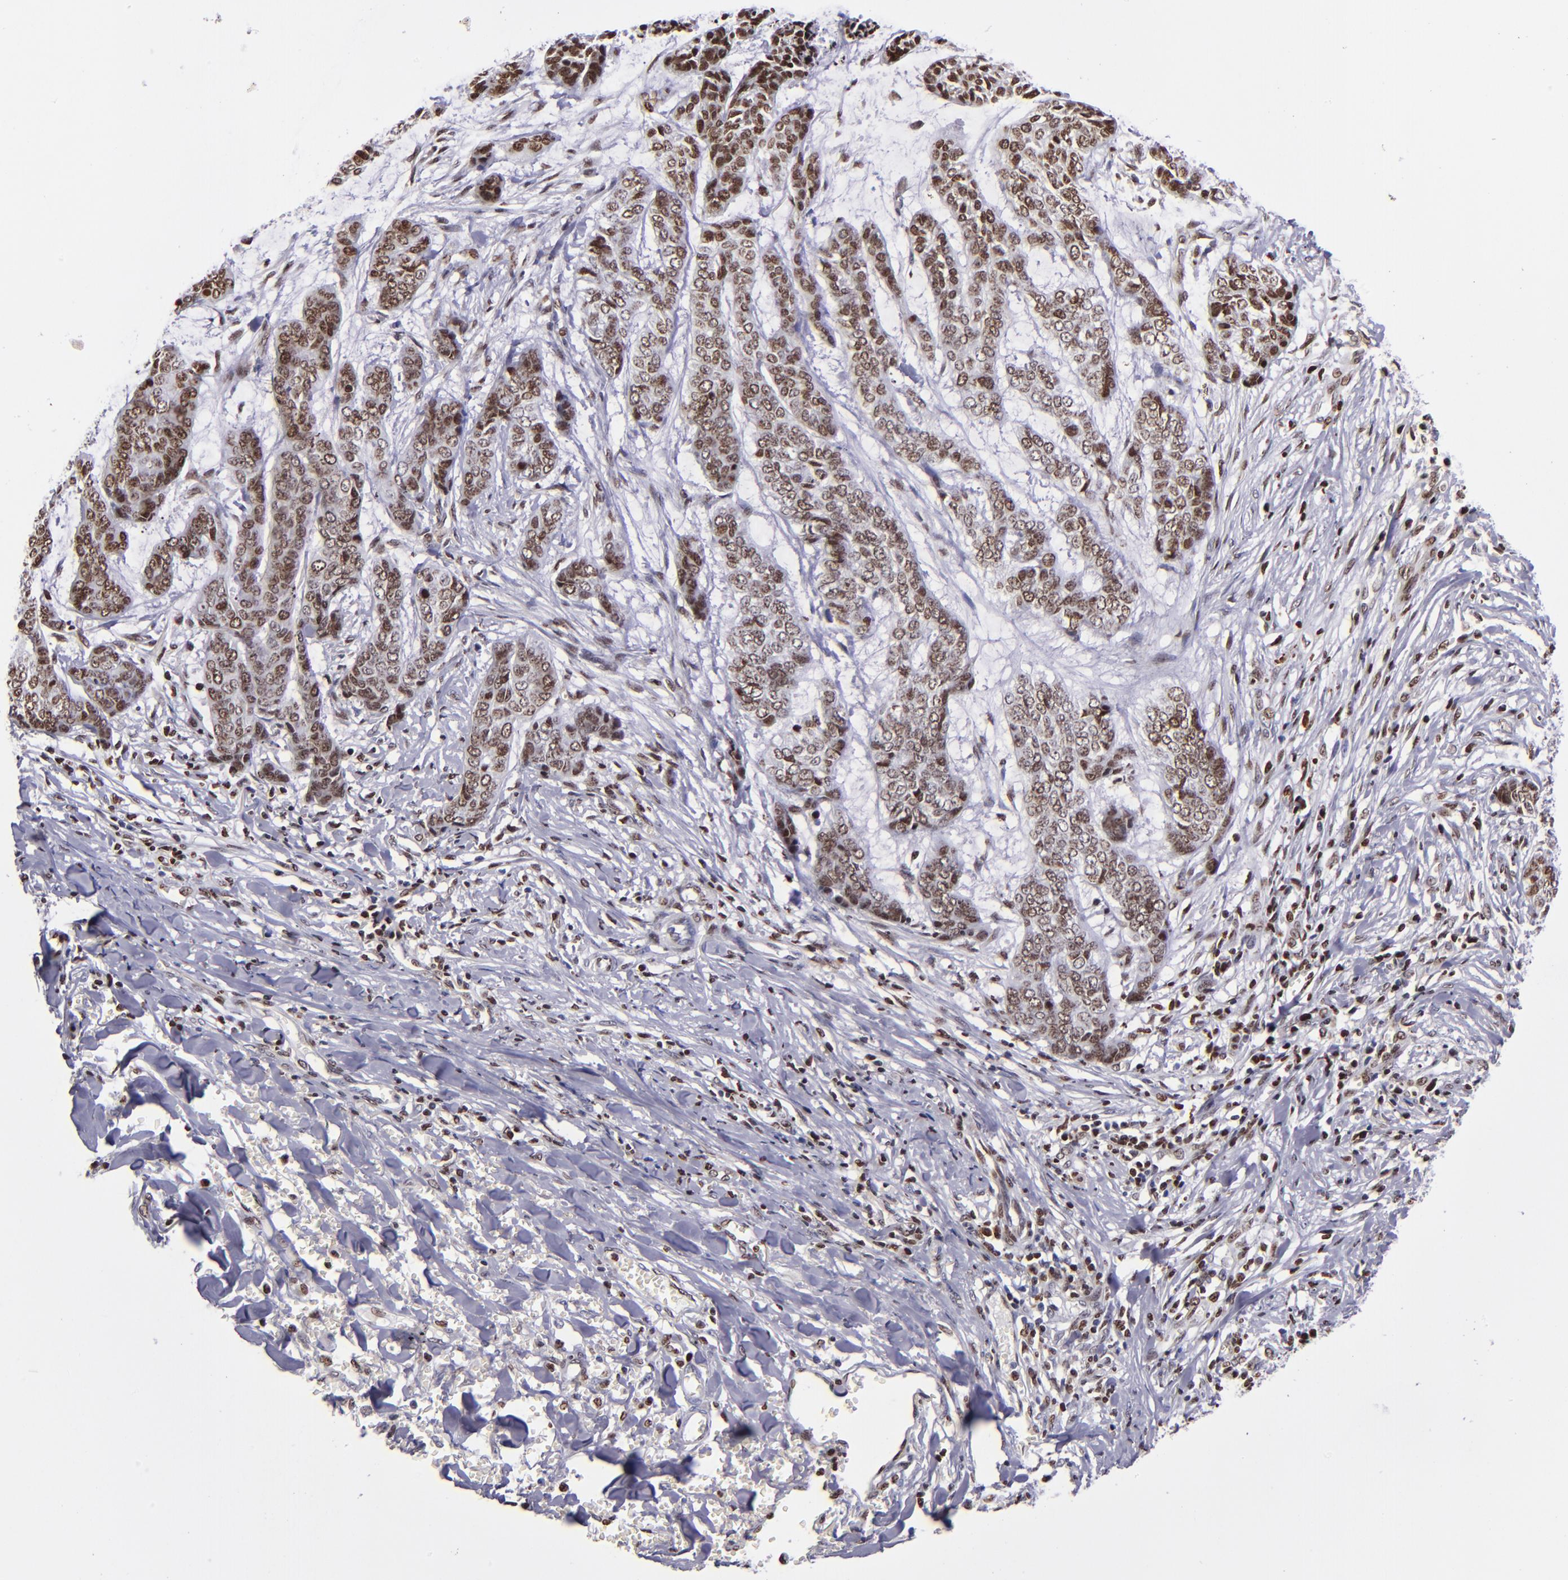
{"staining": {"intensity": "moderate", "quantity": ">75%", "location": "nuclear"}, "tissue": "skin cancer", "cell_type": "Tumor cells", "image_type": "cancer", "snomed": [{"axis": "morphology", "description": "Basal cell carcinoma"}, {"axis": "topography", "description": "Skin"}], "caption": "Brown immunohistochemical staining in human skin cancer reveals moderate nuclear positivity in approximately >75% of tumor cells.", "gene": "CDKL5", "patient": {"sex": "female", "age": 64}}